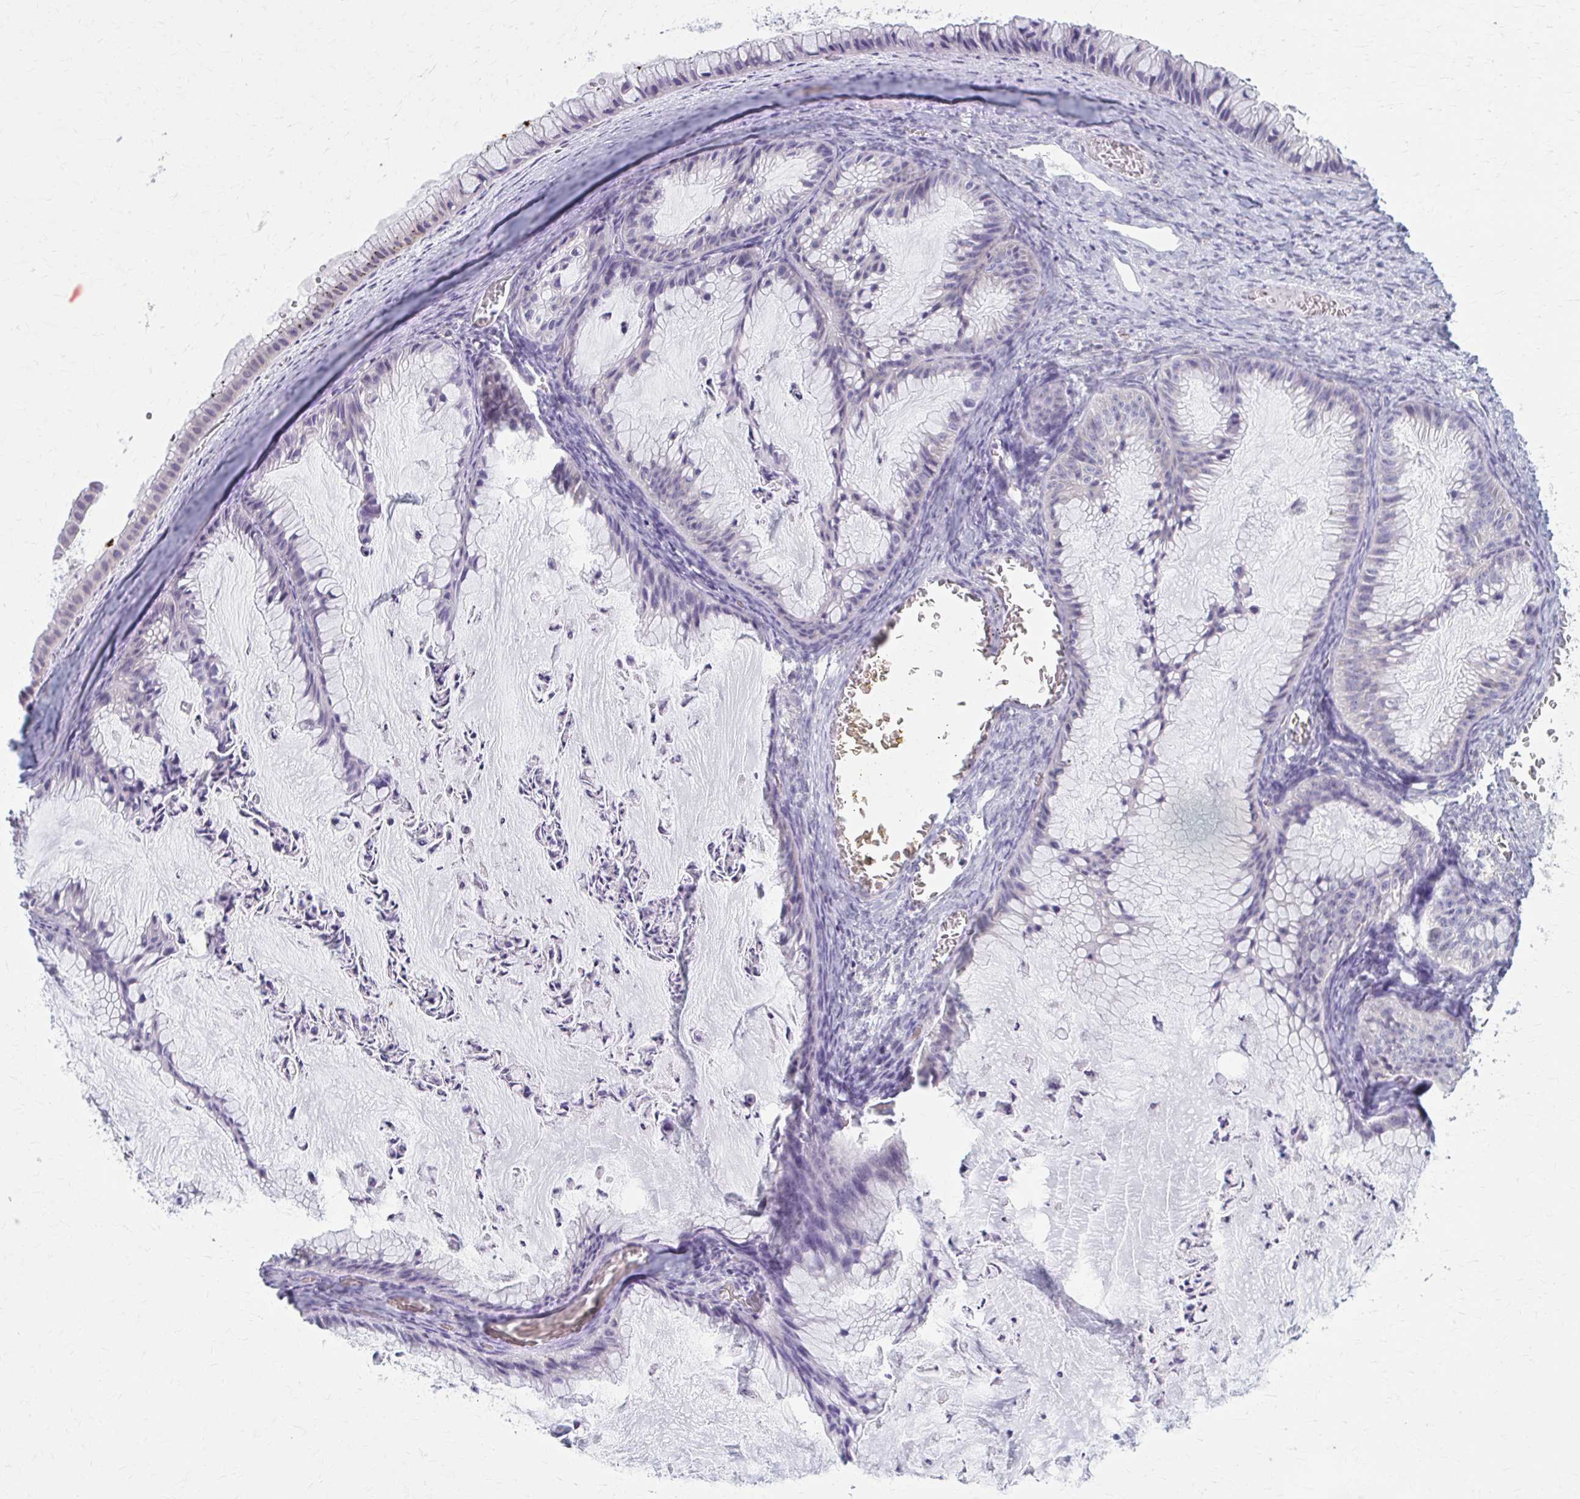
{"staining": {"intensity": "negative", "quantity": "none", "location": "none"}, "tissue": "ovarian cancer", "cell_type": "Tumor cells", "image_type": "cancer", "snomed": [{"axis": "morphology", "description": "Cystadenocarcinoma, mucinous, NOS"}, {"axis": "topography", "description": "Ovary"}], "caption": "Image shows no protein expression in tumor cells of ovarian mucinous cystadenocarcinoma tissue. The staining was performed using DAB (3,3'-diaminobenzidine) to visualize the protein expression in brown, while the nuclei were stained in blue with hematoxylin (Magnification: 20x).", "gene": "PRKRA", "patient": {"sex": "female", "age": 72}}